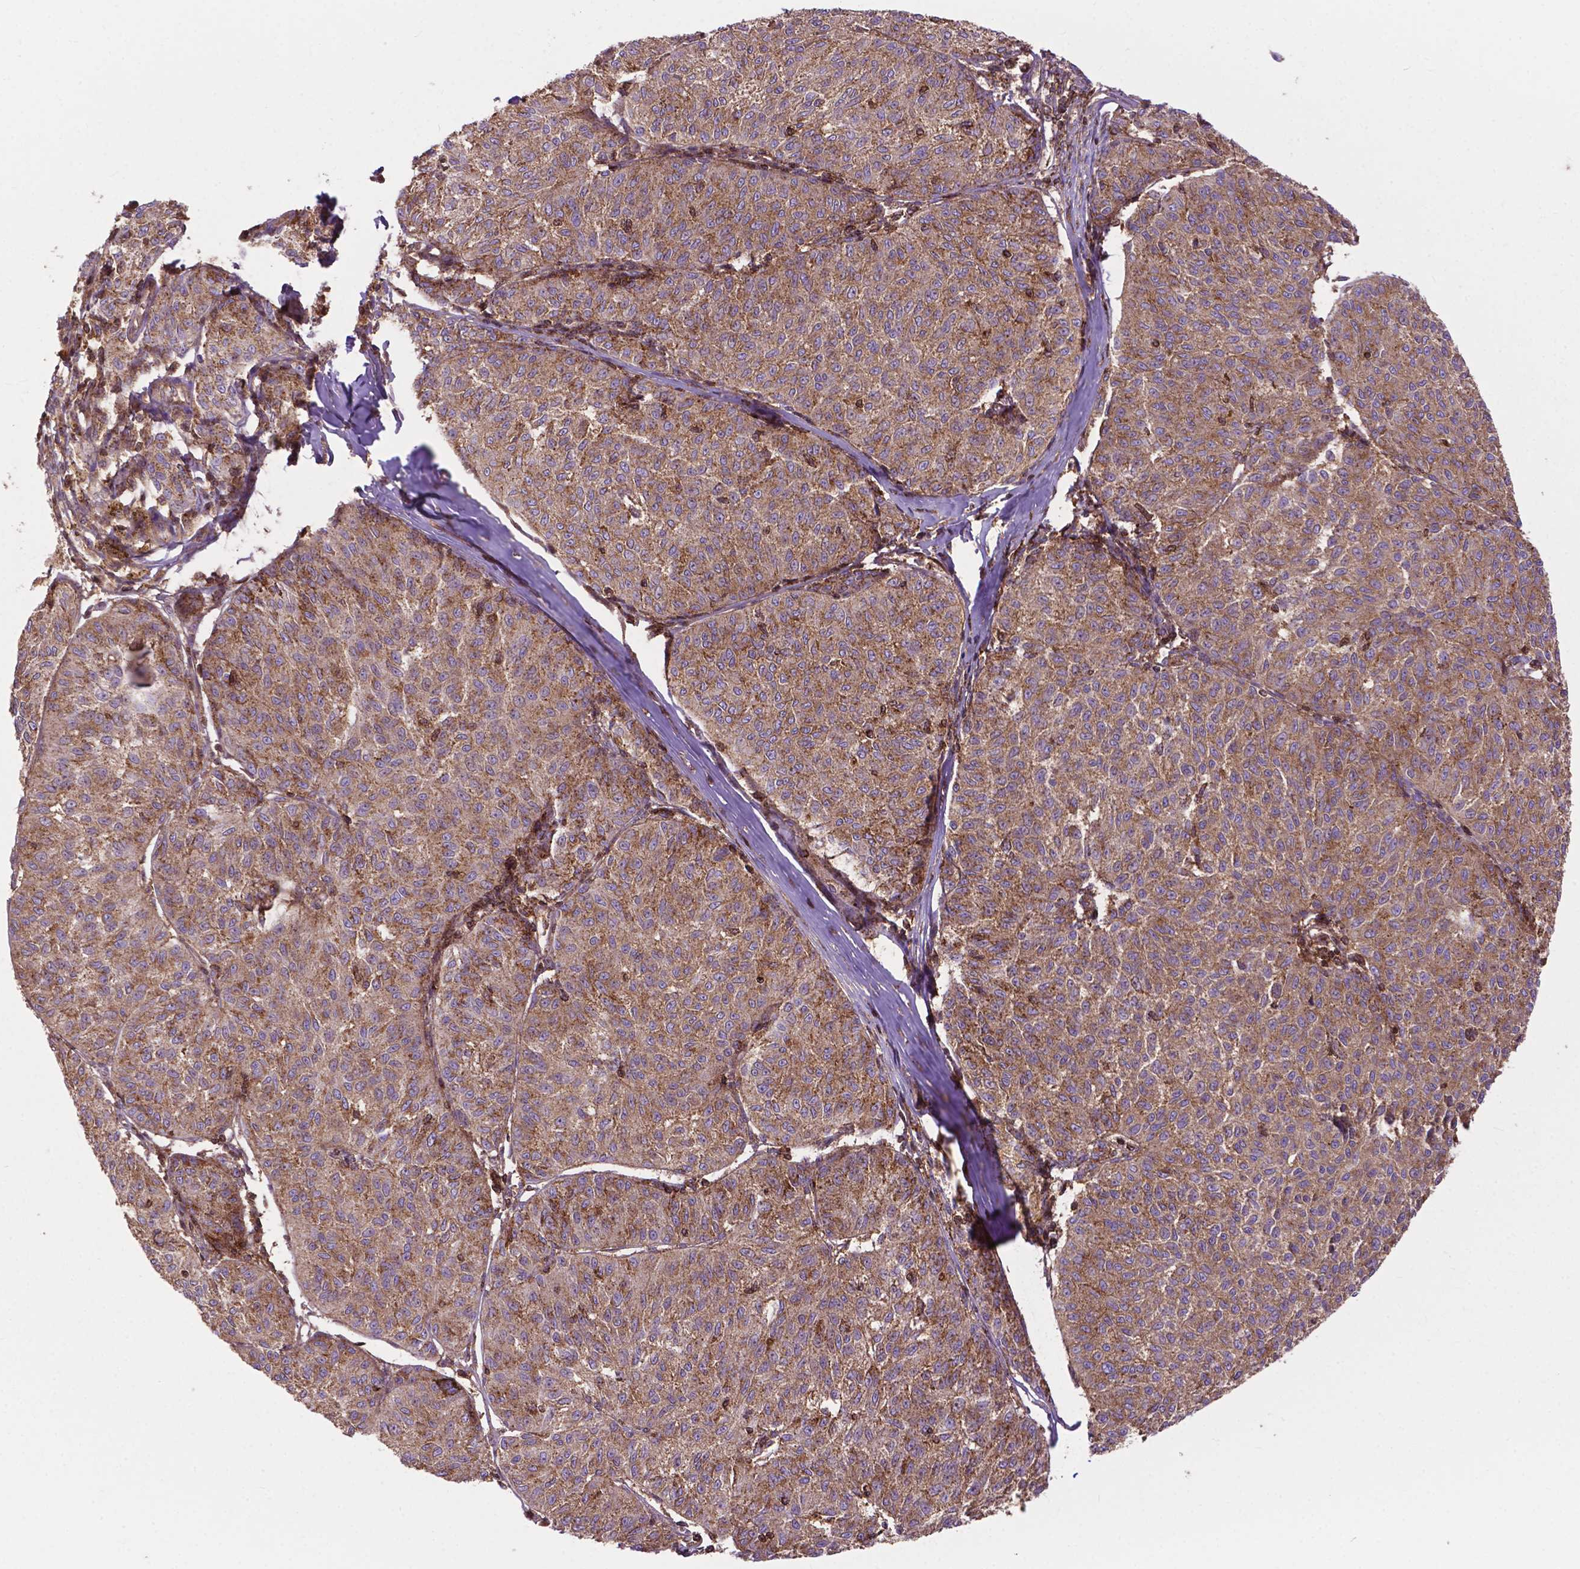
{"staining": {"intensity": "moderate", "quantity": ">75%", "location": "cytoplasmic/membranous"}, "tissue": "melanoma", "cell_type": "Tumor cells", "image_type": "cancer", "snomed": [{"axis": "morphology", "description": "Malignant melanoma, NOS"}, {"axis": "topography", "description": "Skin"}], "caption": "Human malignant melanoma stained with a protein marker exhibits moderate staining in tumor cells.", "gene": "CHMP4A", "patient": {"sex": "female", "age": 72}}